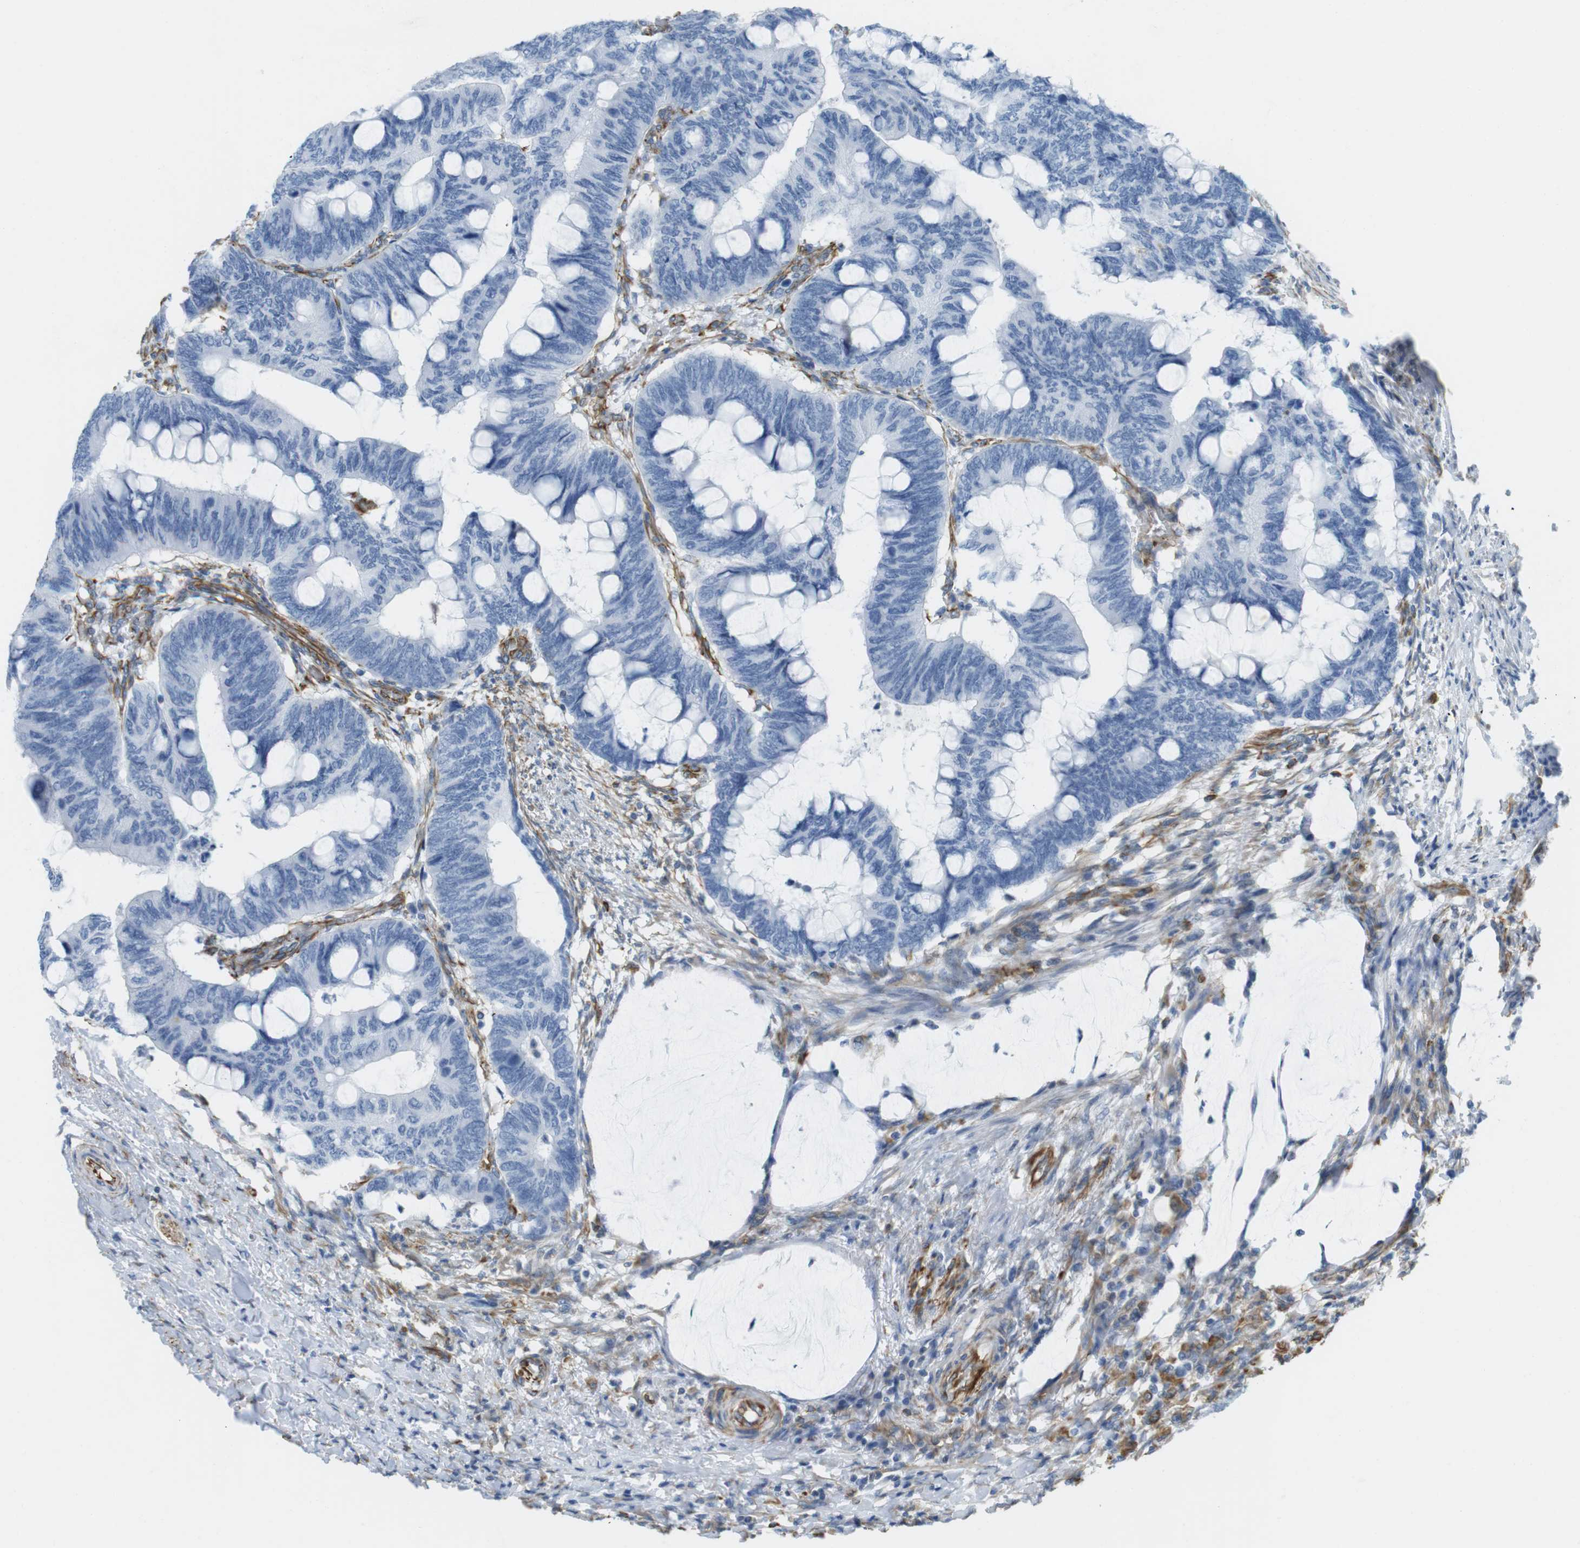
{"staining": {"intensity": "negative", "quantity": "none", "location": "none"}, "tissue": "colorectal cancer", "cell_type": "Tumor cells", "image_type": "cancer", "snomed": [{"axis": "morphology", "description": "Normal tissue, NOS"}, {"axis": "morphology", "description": "Adenocarcinoma, NOS"}, {"axis": "topography", "description": "Rectum"}, {"axis": "topography", "description": "Peripheral nerve tissue"}], "caption": "Immunohistochemical staining of human colorectal cancer displays no significant expression in tumor cells.", "gene": "MS4A10", "patient": {"sex": "male", "age": 92}}